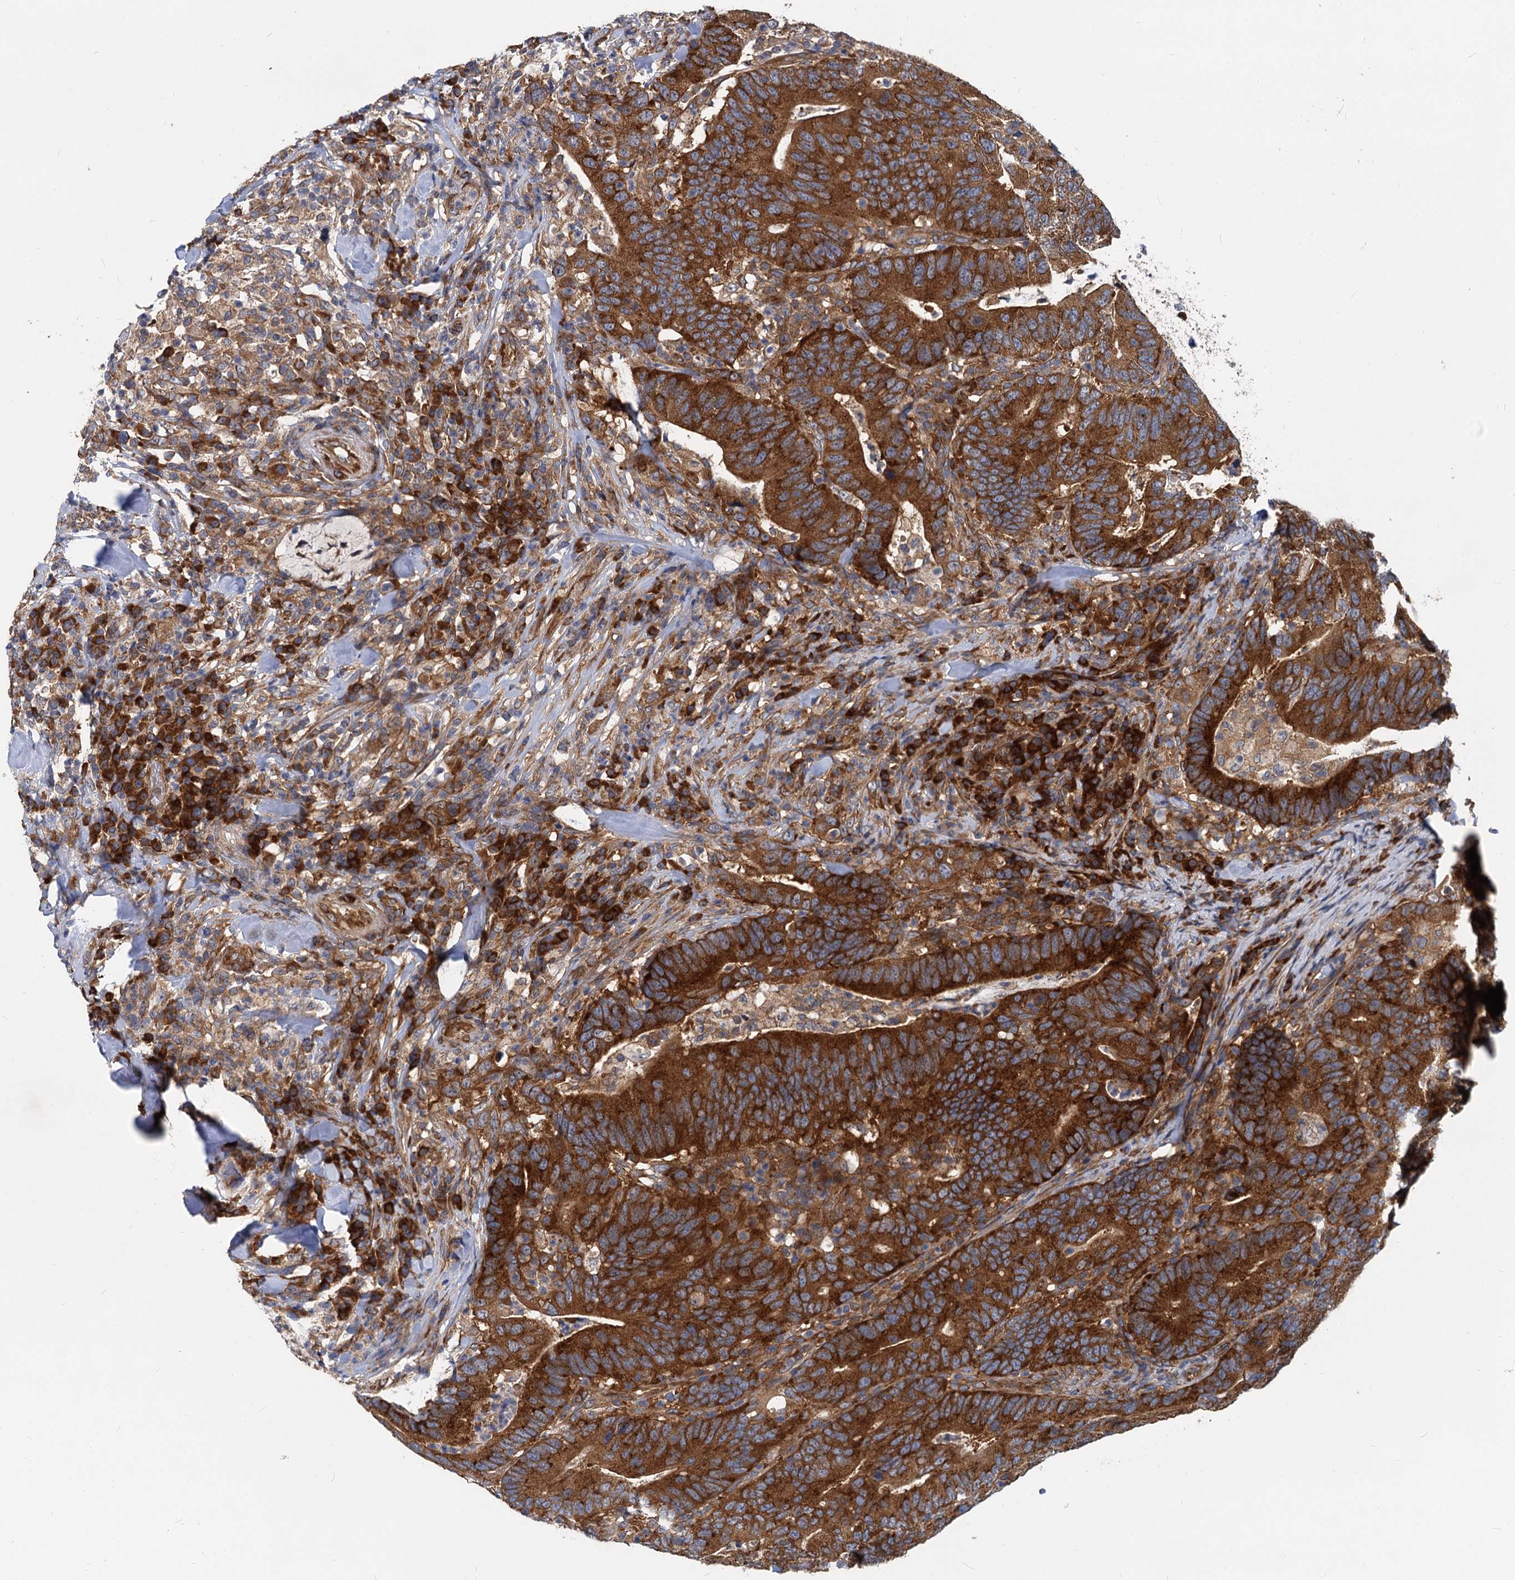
{"staining": {"intensity": "strong", "quantity": ">75%", "location": "cytoplasmic/membranous"}, "tissue": "colorectal cancer", "cell_type": "Tumor cells", "image_type": "cancer", "snomed": [{"axis": "morphology", "description": "Adenocarcinoma, NOS"}, {"axis": "topography", "description": "Colon"}], "caption": "An immunohistochemistry micrograph of tumor tissue is shown. Protein staining in brown shows strong cytoplasmic/membranous positivity in colorectal cancer (adenocarcinoma) within tumor cells.", "gene": "EIF2B2", "patient": {"sex": "female", "age": 66}}